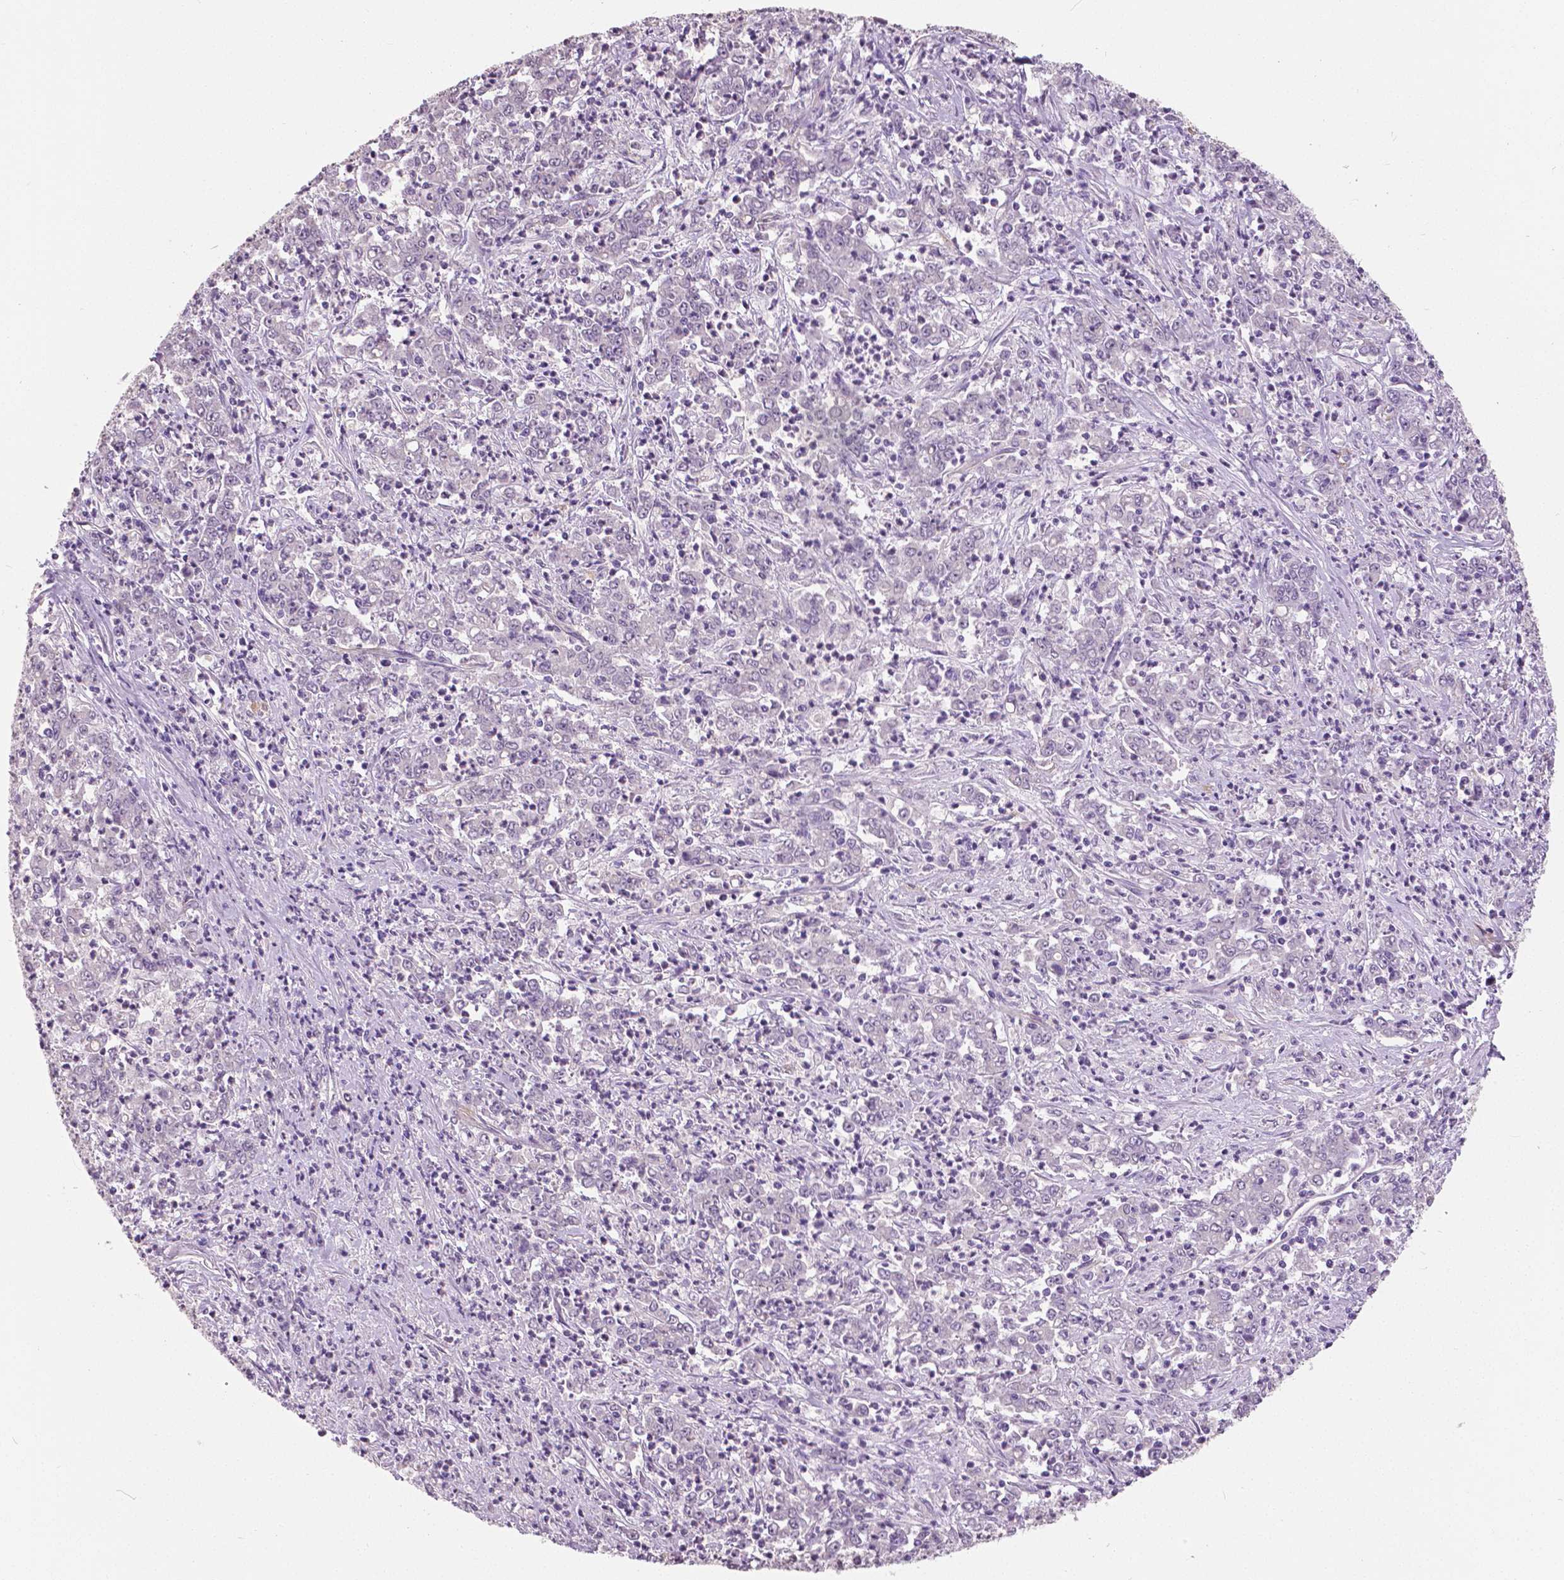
{"staining": {"intensity": "negative", "quantity": "none", "location": "none"}, "tissue": "stomach cancer", "cell_type": "Tumor cells", "image_type": "cancer", "snomed": [{"axis": "morphology", "description": "Adenocarcinoma, NOS"}, {"axis": "topography", "description": "Stomach, lower"}], "caption": "Immunohistochemical staining of human stomach cancer demonstrates no significant expression in tumor cells.", "gene": "FOXA1", "patient": {"sex": "female", "age": 71}}